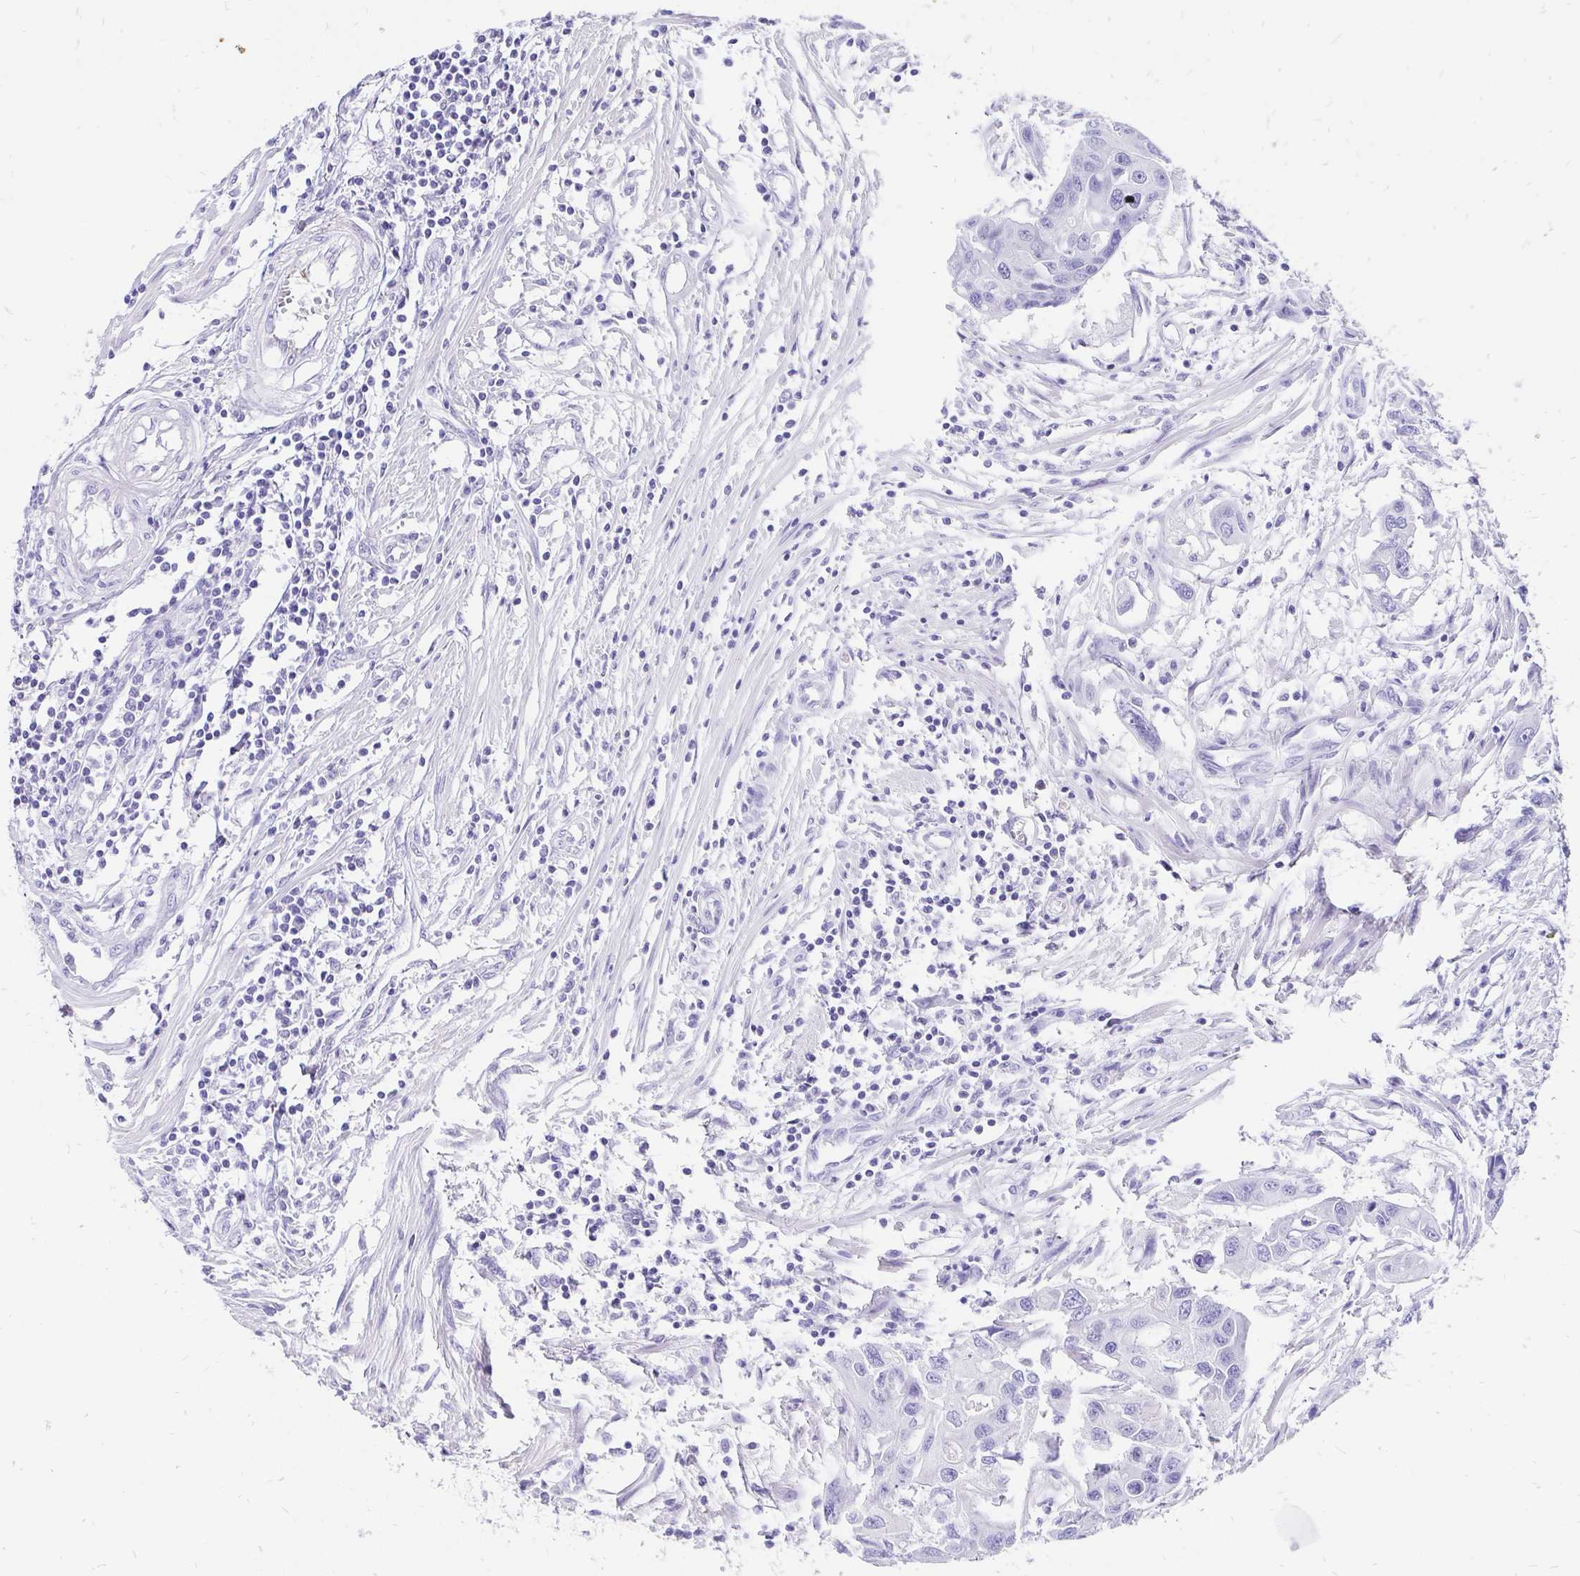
{"staining": {"intensity": "negative", "quantity": "none", "location": "none"}, "tissue": "colorectal cancer", "cell_type": "Tumor cells", "image_type": "cancer", "snomed": [{"axis": "morphology", "description": "Adenocarcinoma, NOS"}, {"axis": "topography", "description": "Colon"}], "caption": "IHC image of neoplastic tissue: human colorectal cancer stained with DAB displays no significant protein positivity in tumor cells. (DAB (3,3'-diaminobenzidine) immunohistochemistry, high magnification).", "gene": "KRT13", "patient": {"sex": "male", "age": 77}}